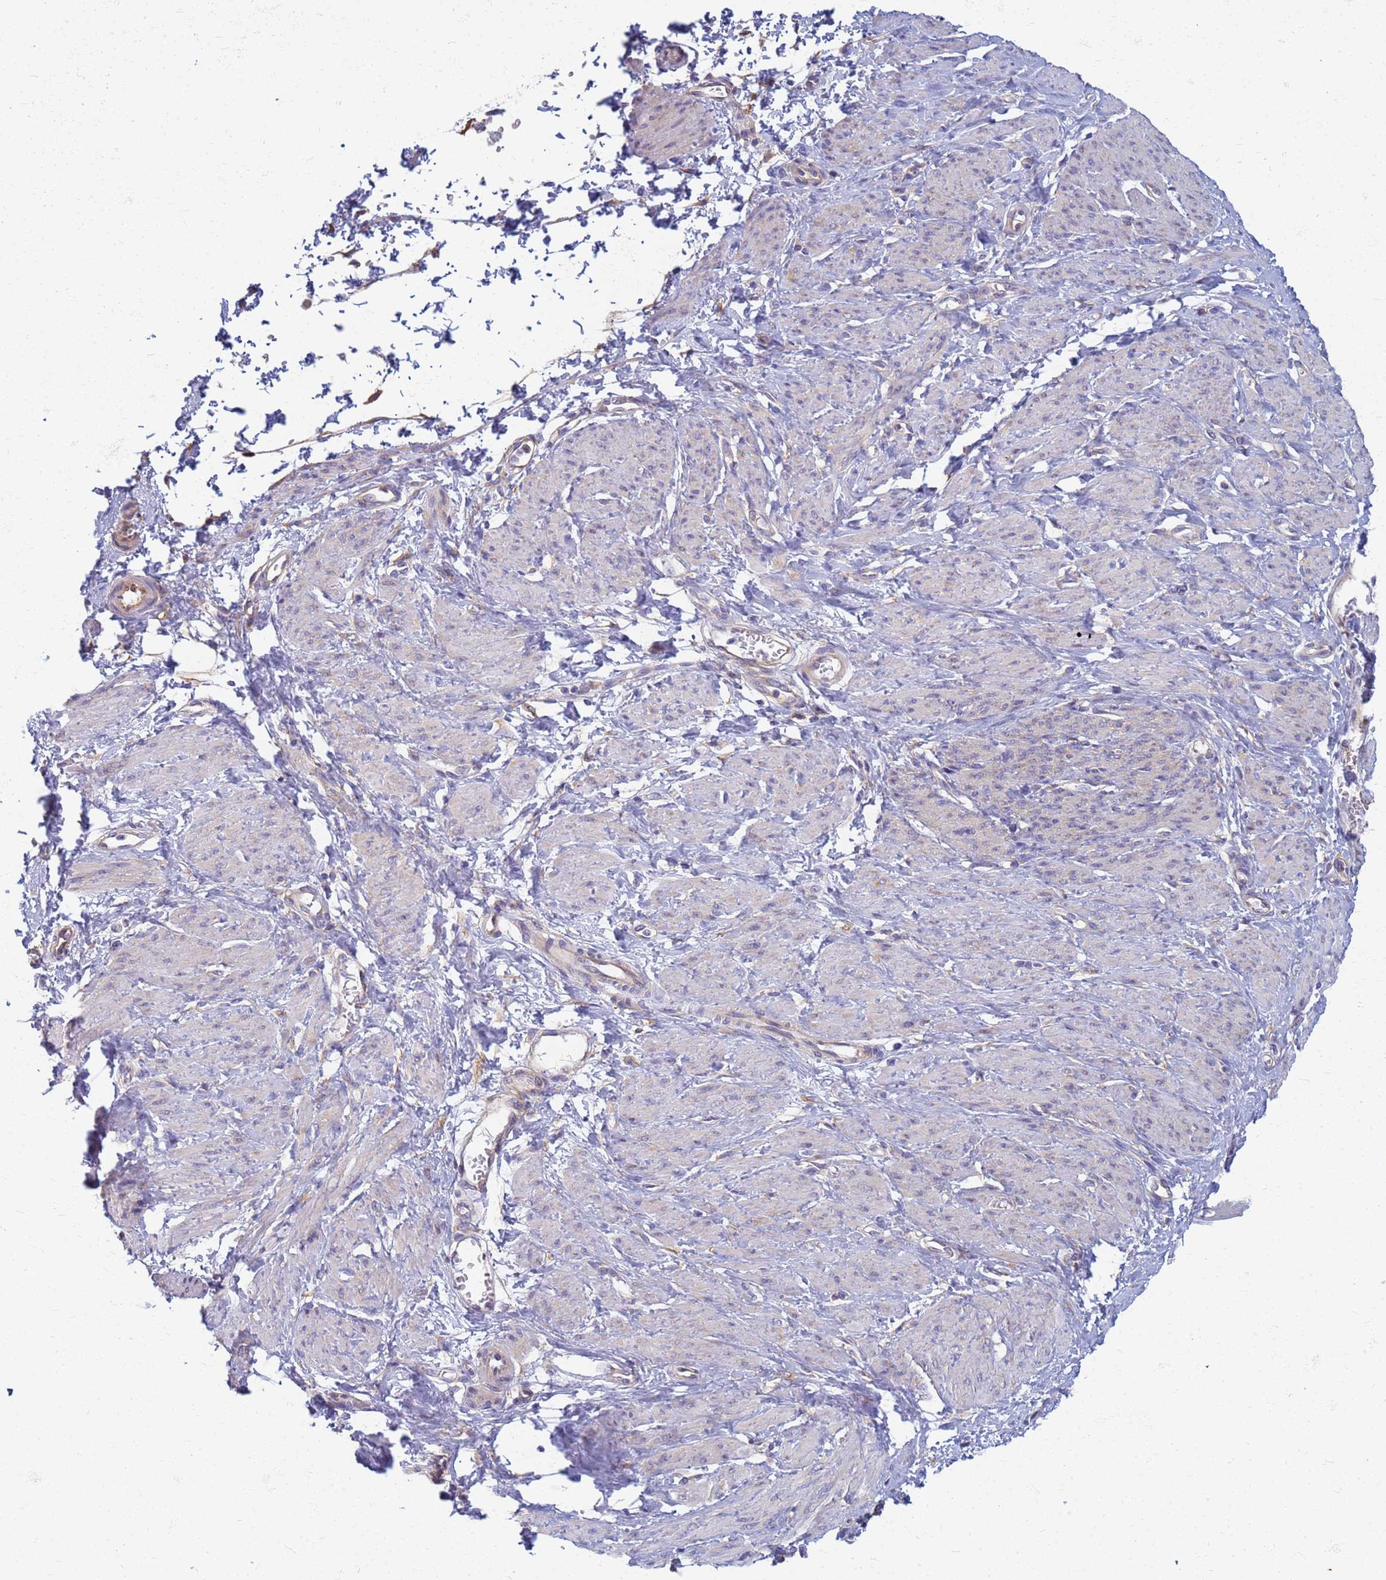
{"staining": {"intensity": "negative", "quantity": "none", "location": "none"}, "tissue": "smooth muscle", "cell_type": "Smooth muscle cells", "image_type": "normal", "snomed": [{"axis": "morphology", "description": "Normal tissue, NOS"}, {"axis": "topography", "description": "Smooth muscle"}, {"axis": "topography", "description": "Uterus"}], "caption": "Immunohistochemistry histopathology image of benign smooth muscle stained for a protein (brown), which reveals no staining in smooth muscle cells. The staining was performed using DAB to visualize the protein expression in brown, while the nuclei were stained in blue with hematoxylin (Magnification: 20x).", "gene": "EEA1", "patient": {"sex": "female", "age": 39}}